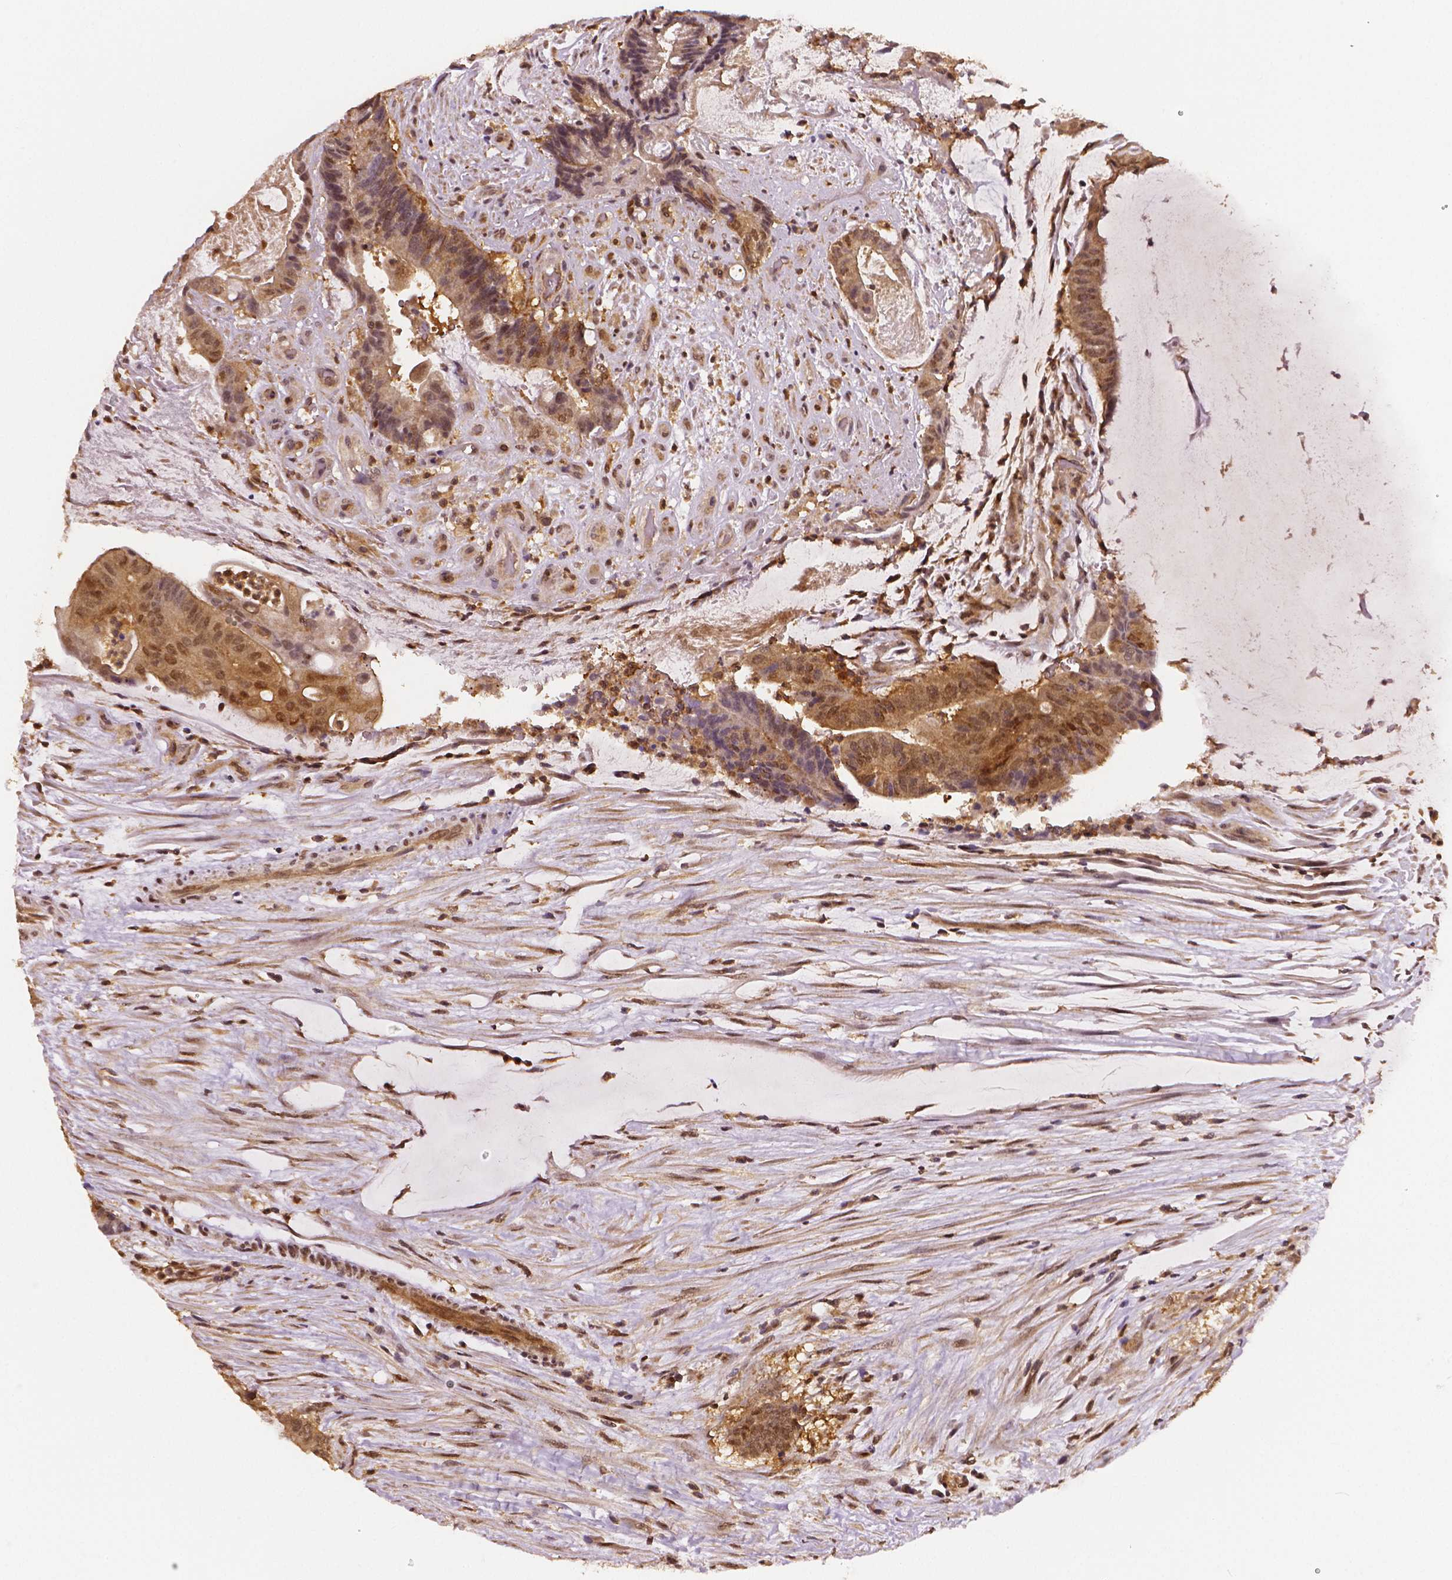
{"staining": {"intensity": "moderate", "quantity": ">75%", "location": "cytoplasmic/membranous,nuclear"}, "tissue": "colorectal cancer", "cell_type": "Tumor cells", "image_type": "cancer", "snomed": [{"axis": "morphology", "description": "Adenocarcinoma, NOS"}, {"axis": "topography", "description": "Colon"}], "caption": "DAB (3,3'-diaminobenzidine) immunohistochemical staining of adenocarcinoma (colorectal) exhibits moderate cytoplasmic/membranous and nuclear protein positivity in approximately >75% of tumor cells.", "gene": "STAT3", "patient": {"sex": "female", "age": 43}}